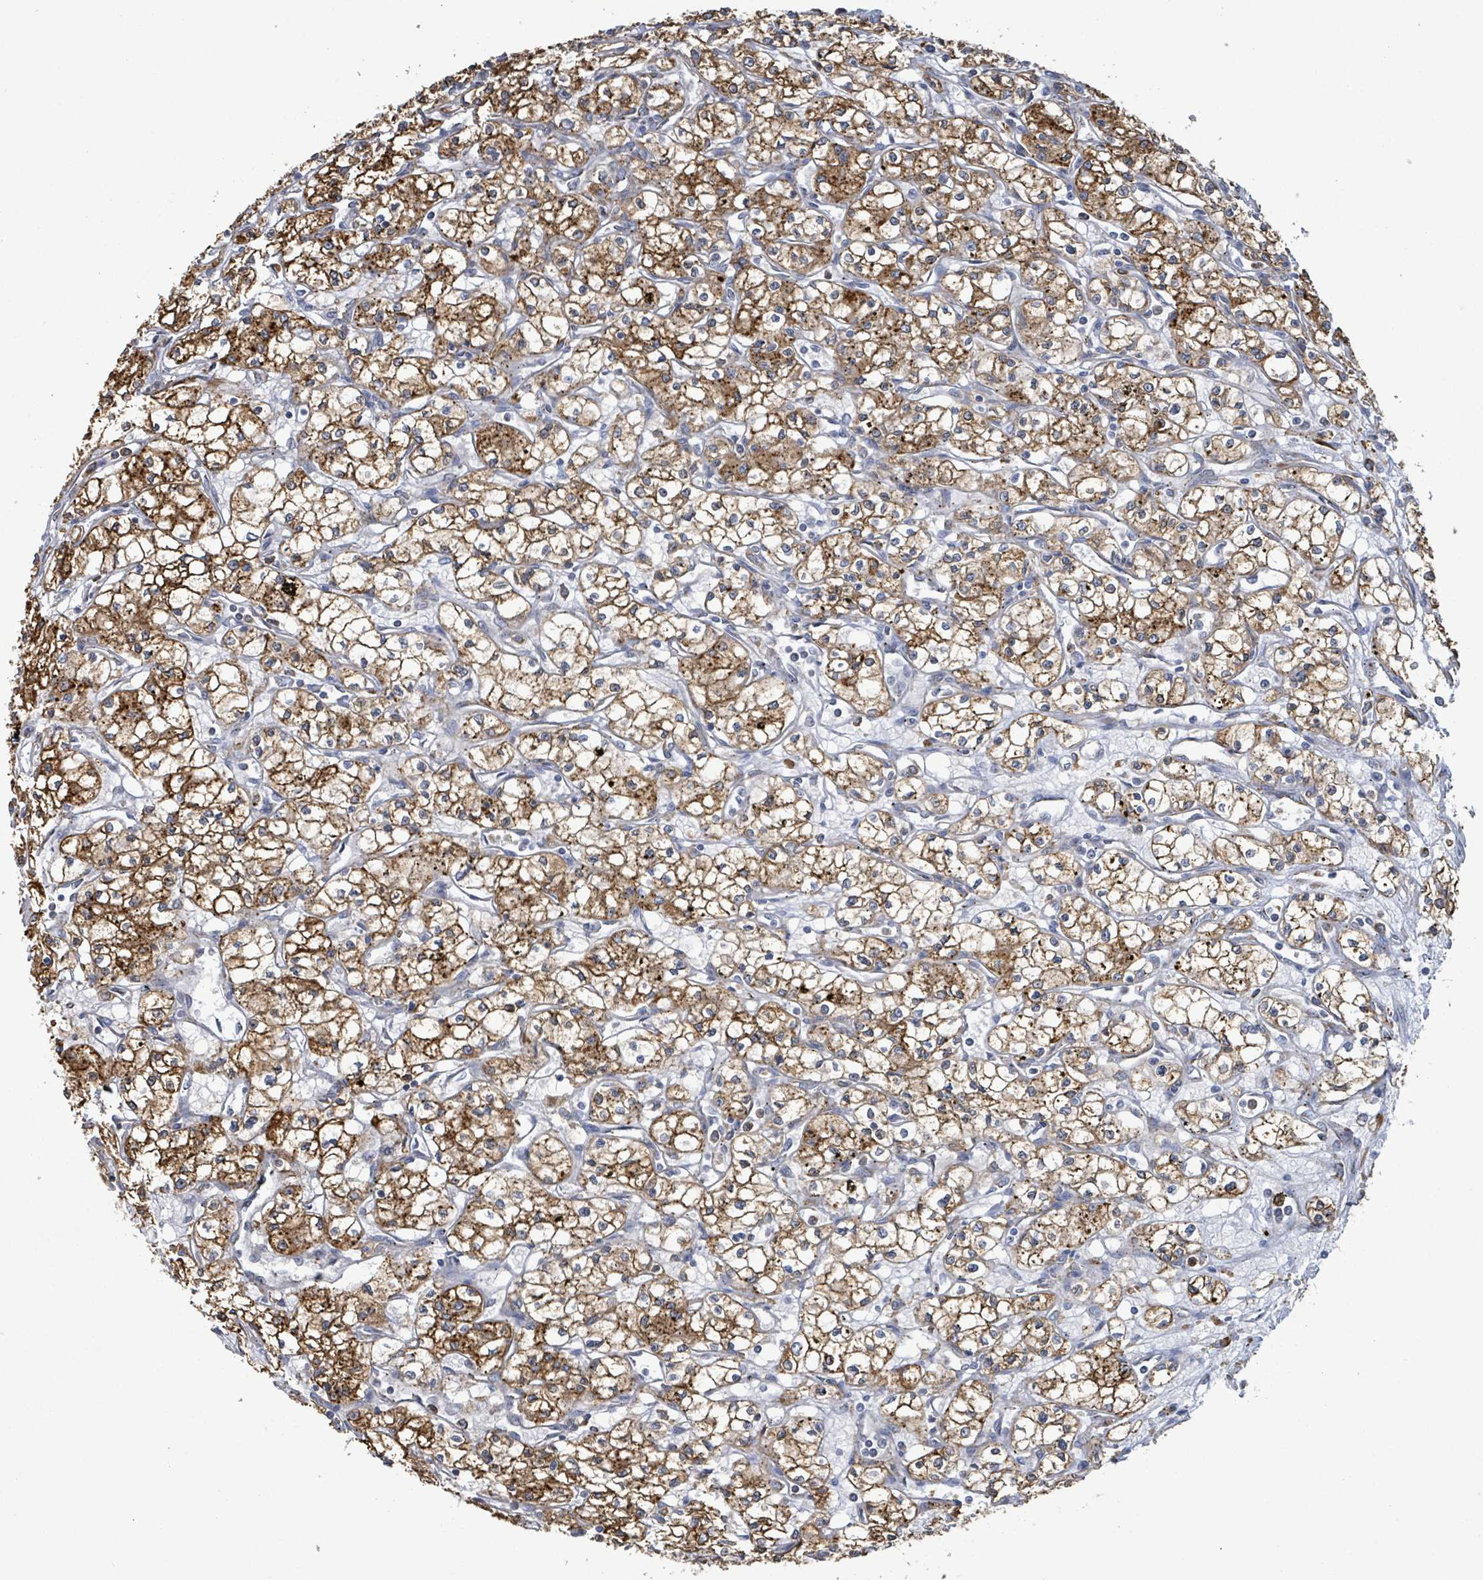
{"staining": {"intensity": "moderate", "quantity": ">75%", "location": "cytoplasmic/membranous"}, "tissue": "renal cancer", "cell_type": "Tumor cells", "image_type": "cancer", "snomed": [{"axis": "morphology", "description": "Adenocarcinoma, NOS"}, {"axis": "topography", "description": "Kidney"}], "caption": "Immunohistochemistry staining of renal adenocarcinoma, which reveals medium levels of moderate cytoplasmic/membranous positivity in about >75% of tumor cells indicating moderate cytoplasmic/membranous protein expression. The staining was performed using DAB (brown) for protein detection and nuclei were counterstained in hematoxylin (blue).", "gene": "RFPL4A", "patient": {"sex": "male", "age": 59}}